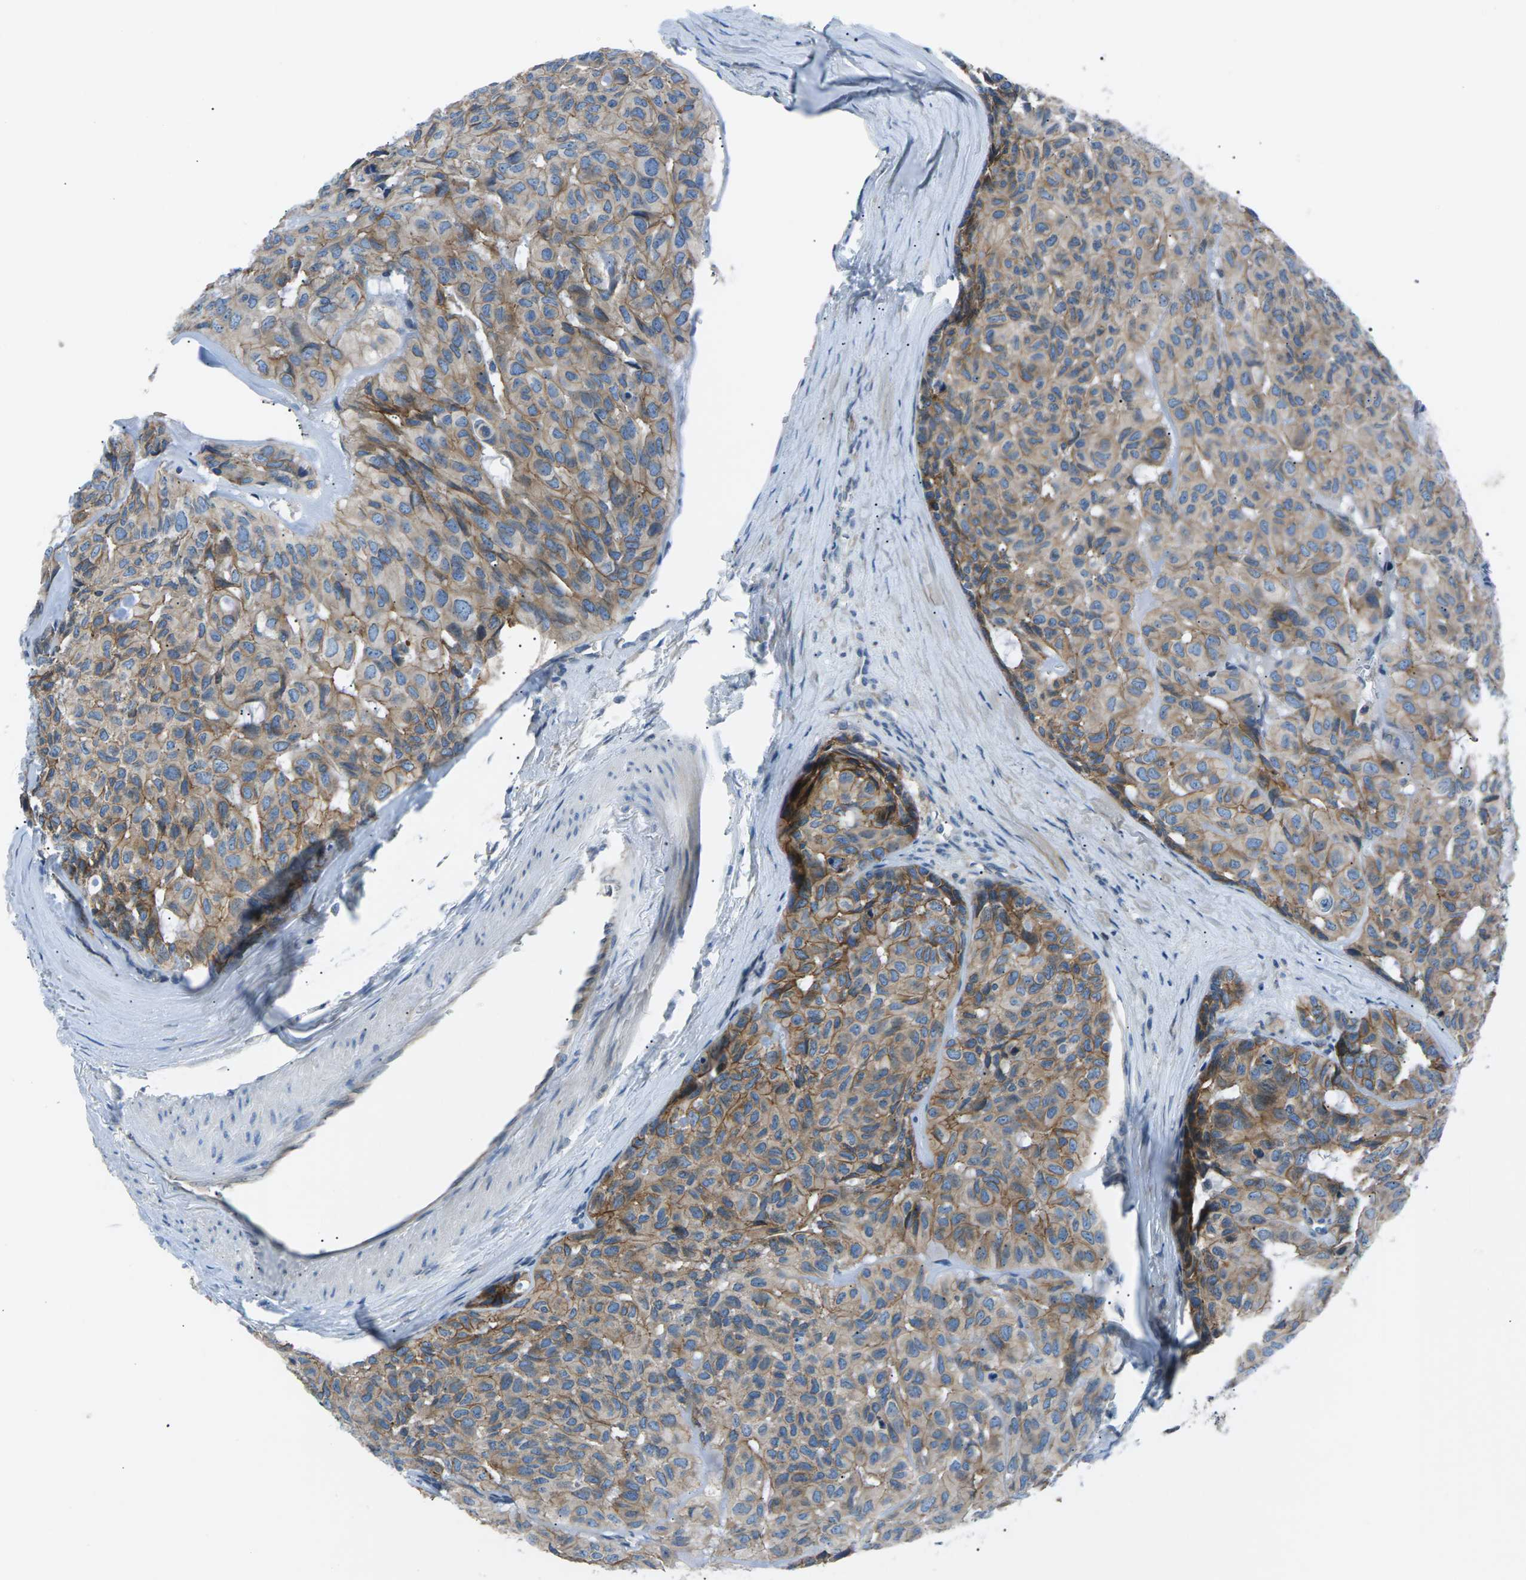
{"staining": {"intensity": "moderate", "quantity": ">75%", "location": "cytoplasmic/membranous"}, "tissue": "head and neck cancer", "cell_type": "Tumor cells", "image_type": "cancer", "snomed": [{"axis": "morphology", "description": "Adenocarcinoma, NOS"}, {"axis": "topography", "description": "Salivary gland, NOS"}, {"axis": "topography", "description": "Head-Neck"}], "caption": "Tumor cells display medium levels of moderate cytoplasmic/membranous staining in approximately >75% of cells in adenocarcinoma (head and neck).", "gene": "ZDHHC24", "patient": {"sex": "female", "age": 76}}